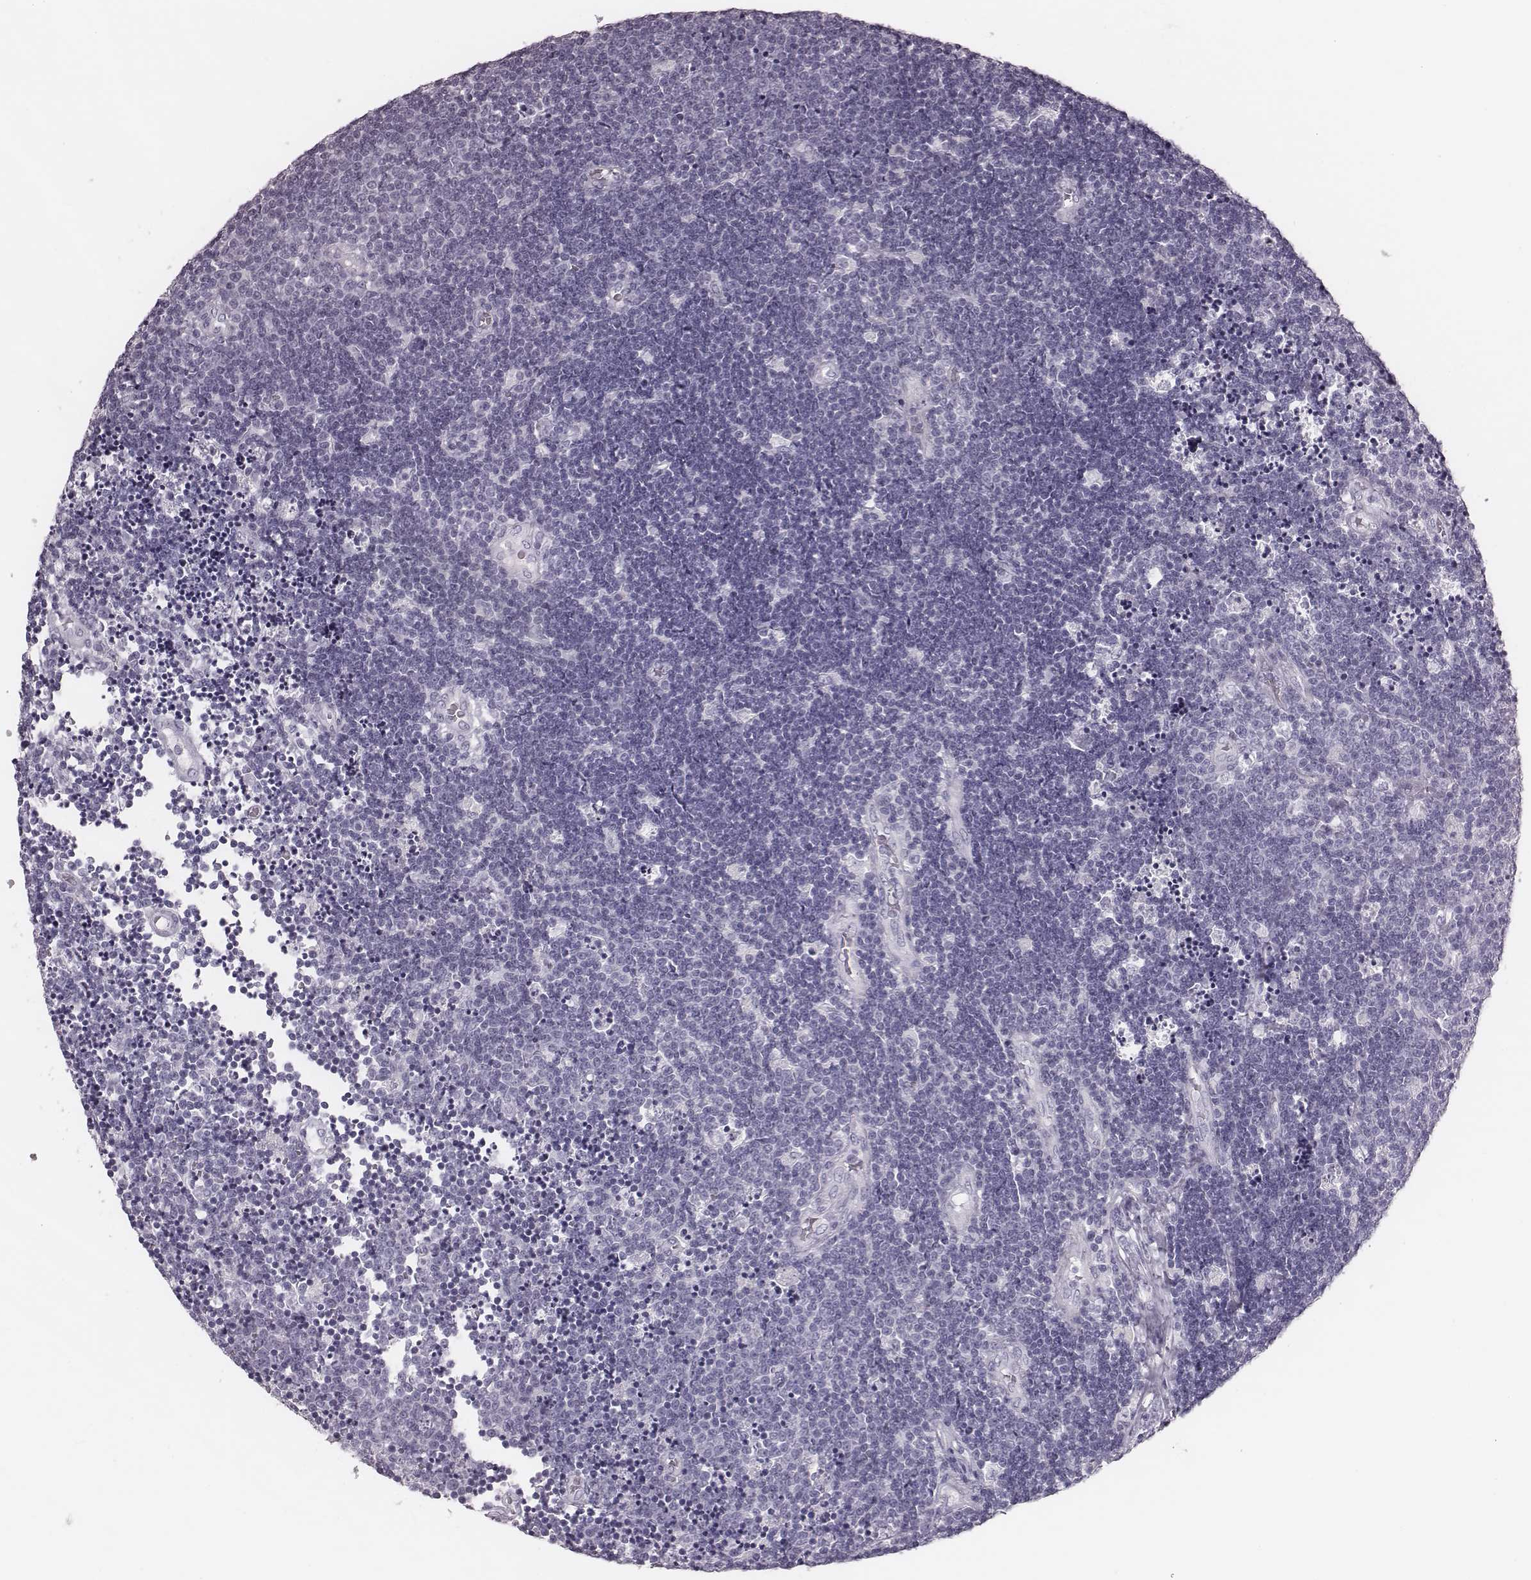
{"staining": {"intensity": "negative", "quantity": "none", "location": "none"}, "tissue": "lymphoma", "cell_type": "Tumor cells", "image_type": "cancer", "snomed": [{"axis": "morphology", "description": "Malignant lymphoma, non-Hodgkin's type, Low grade"}, {"axis": "topography", "description": "Brain"}], "caption": "High power microscopy photomicrograph of an immunohistochemistry image of lymphoma, revealing no significant staining in tumor cells.", "gene": "KRT74", "patient": {"sex": "female", "age": 66}}